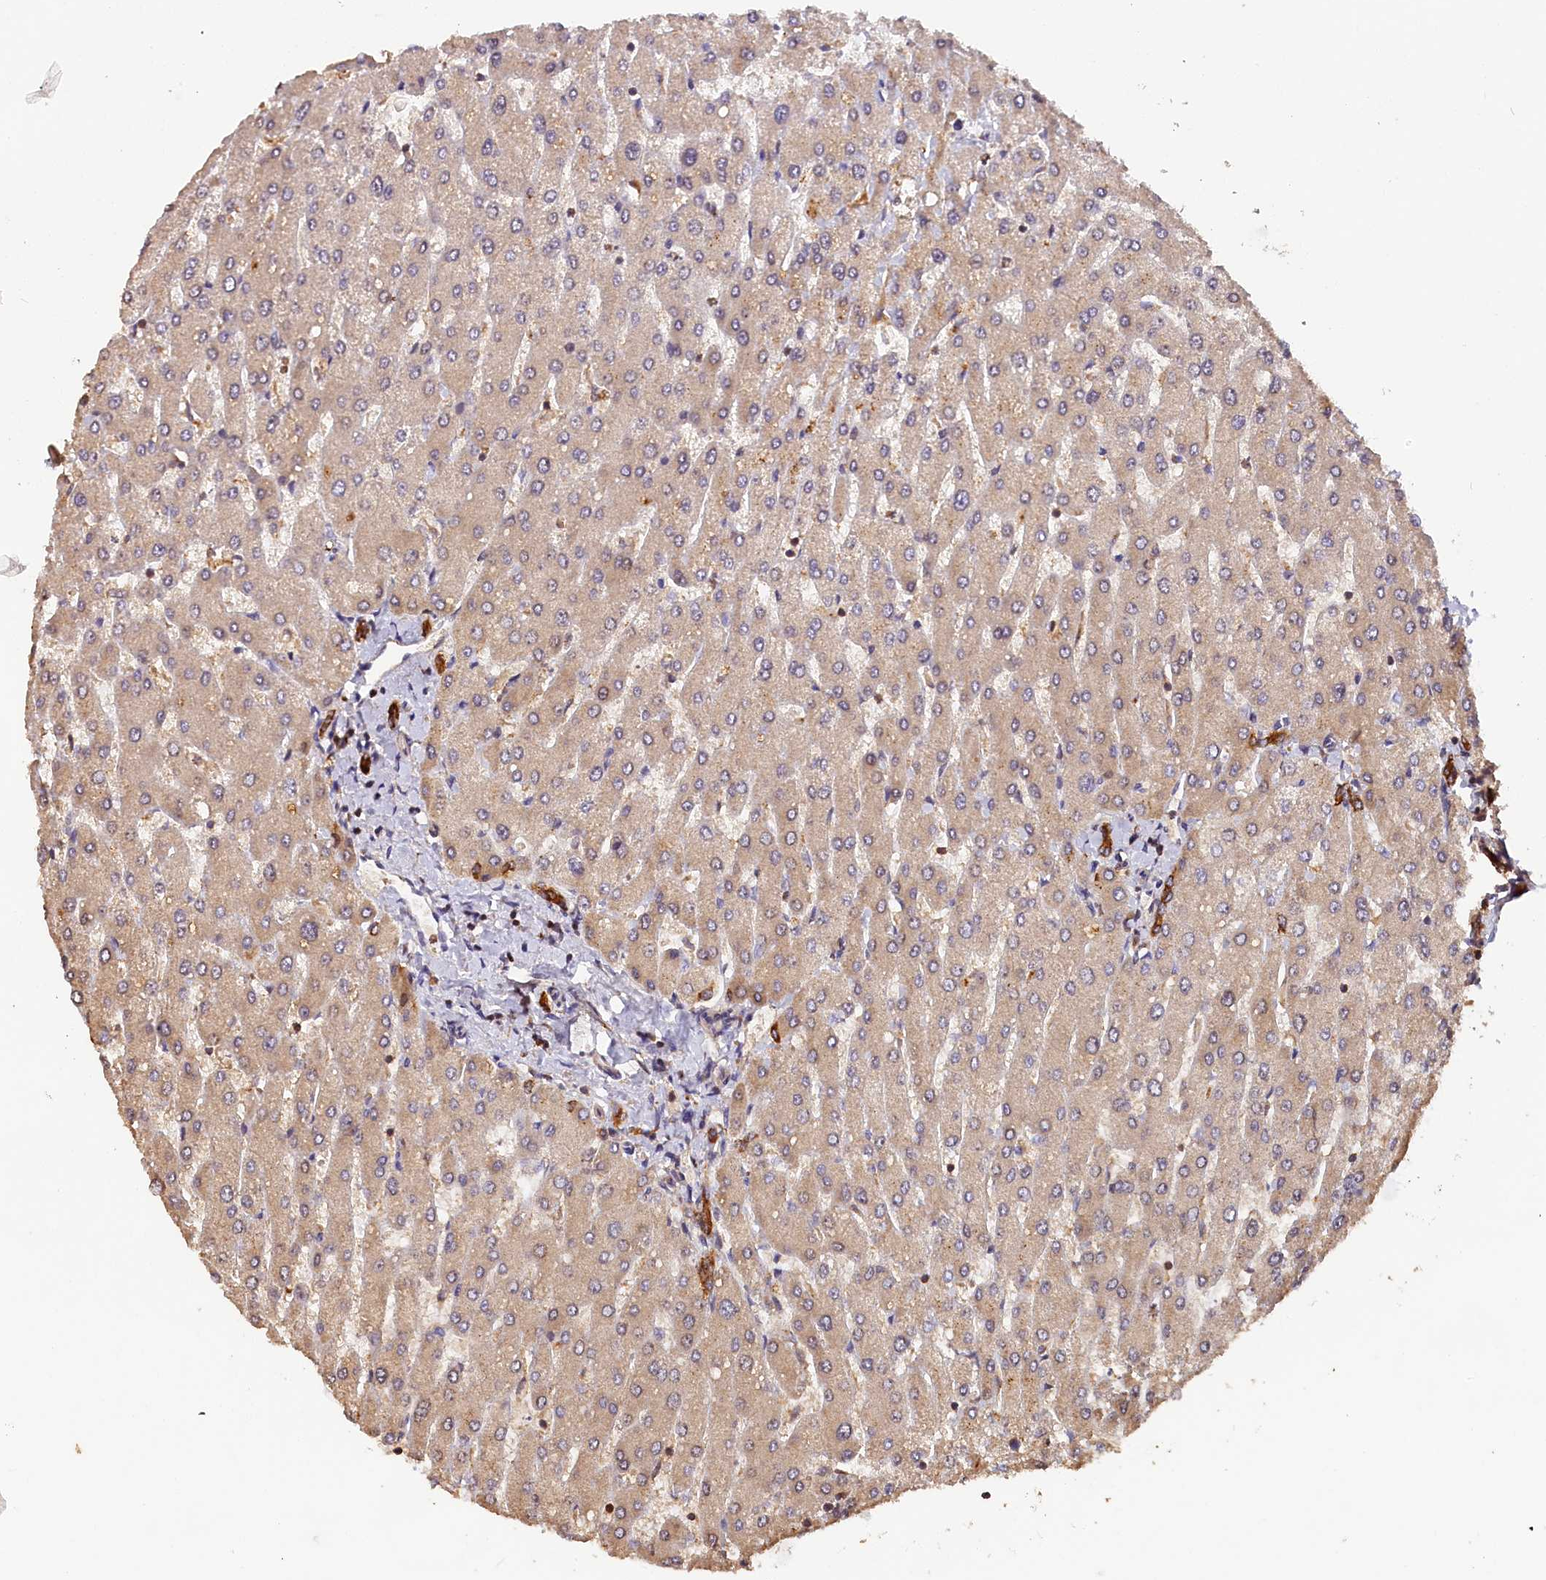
{"staining": {"intensity": "strong", "quantity": ">75%", "location": "cytoplasmic/membranous"}, "tissue": "liver", "cell_type": "Cholangiocytes", "image_type": "normal", "snomed": [{"axis": "morphology", "description": "Normal tissue, NOS"}, {"axis": "topography", "description": "Liver"}], "caption": "Protein positivity by immunohistochemistry (IHC) shows strong cytoplasmic/membranous positivity in approximately >75% of cholangiocytes in benign liver.", "gene": "HMOX2", "patient": {"sex": "male", "age": 55}}